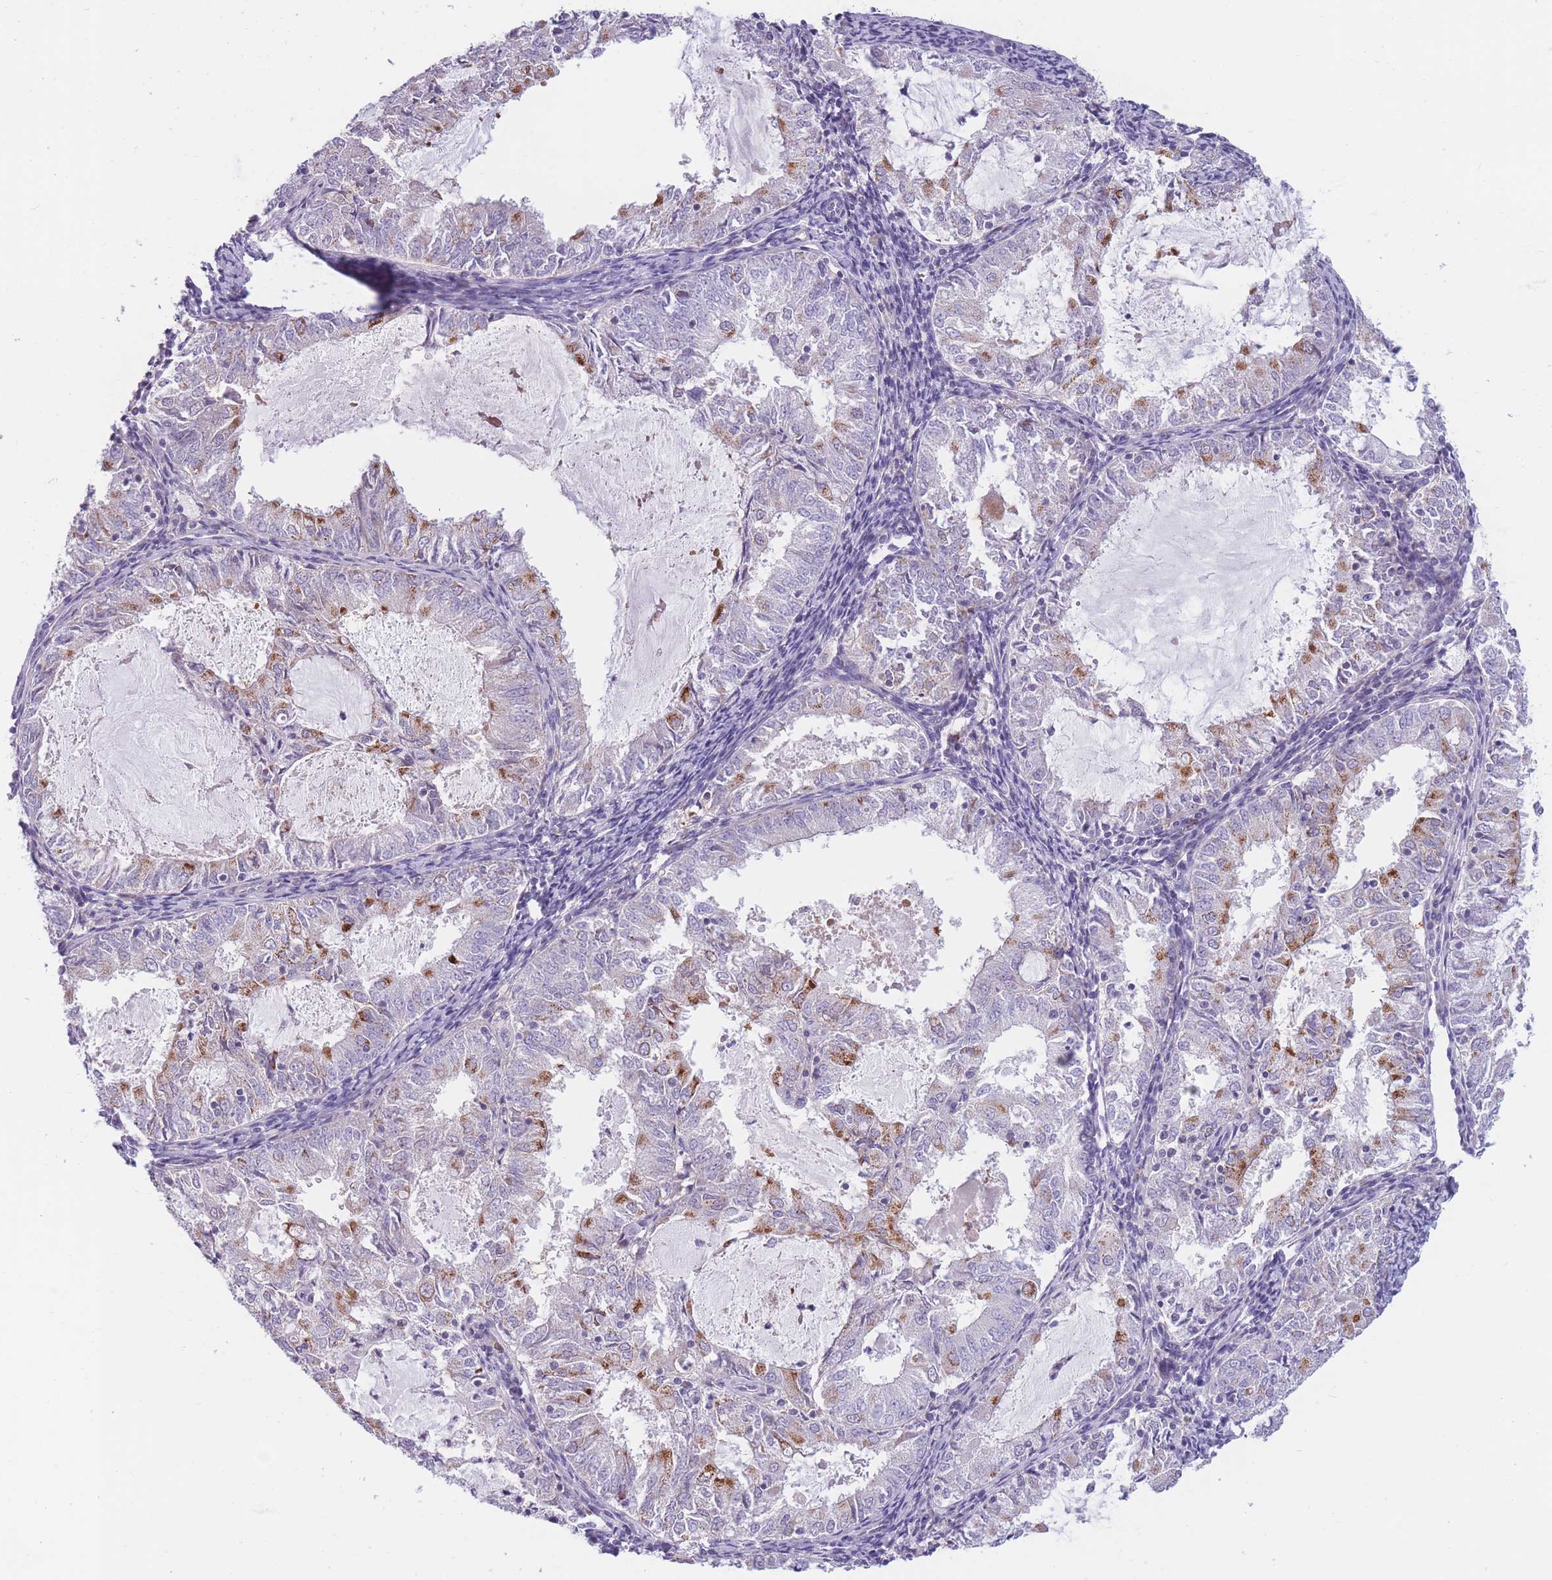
{"staining": {"intensity": "negative", "quantity": "none", "location": "none"}, "tissue": "endometrial cancer", "cell_type": "Tumor cells", "image_type": "cancer", "snomed": [{"axis": "morphology", "description": "Adenocarcinoma, NOS"}, {"axis": "topography", "description": "Endometrium"}], "caption": "Immunohistochemistry (IHC) photomicrograph of human endometrial cancer (adenocarcinoma) stained for a protein (brown), which exhibits no positivity in tumor cells. (Stains: DAB (3,3'-diaminobenzidine) immunohistochemistry (IHC) with hematoxylin counter stain, Microscopy: brightfield microscopy at high magnification).", "gene": "PDE4A", "patient": {"sex": "female", "age": 57}}